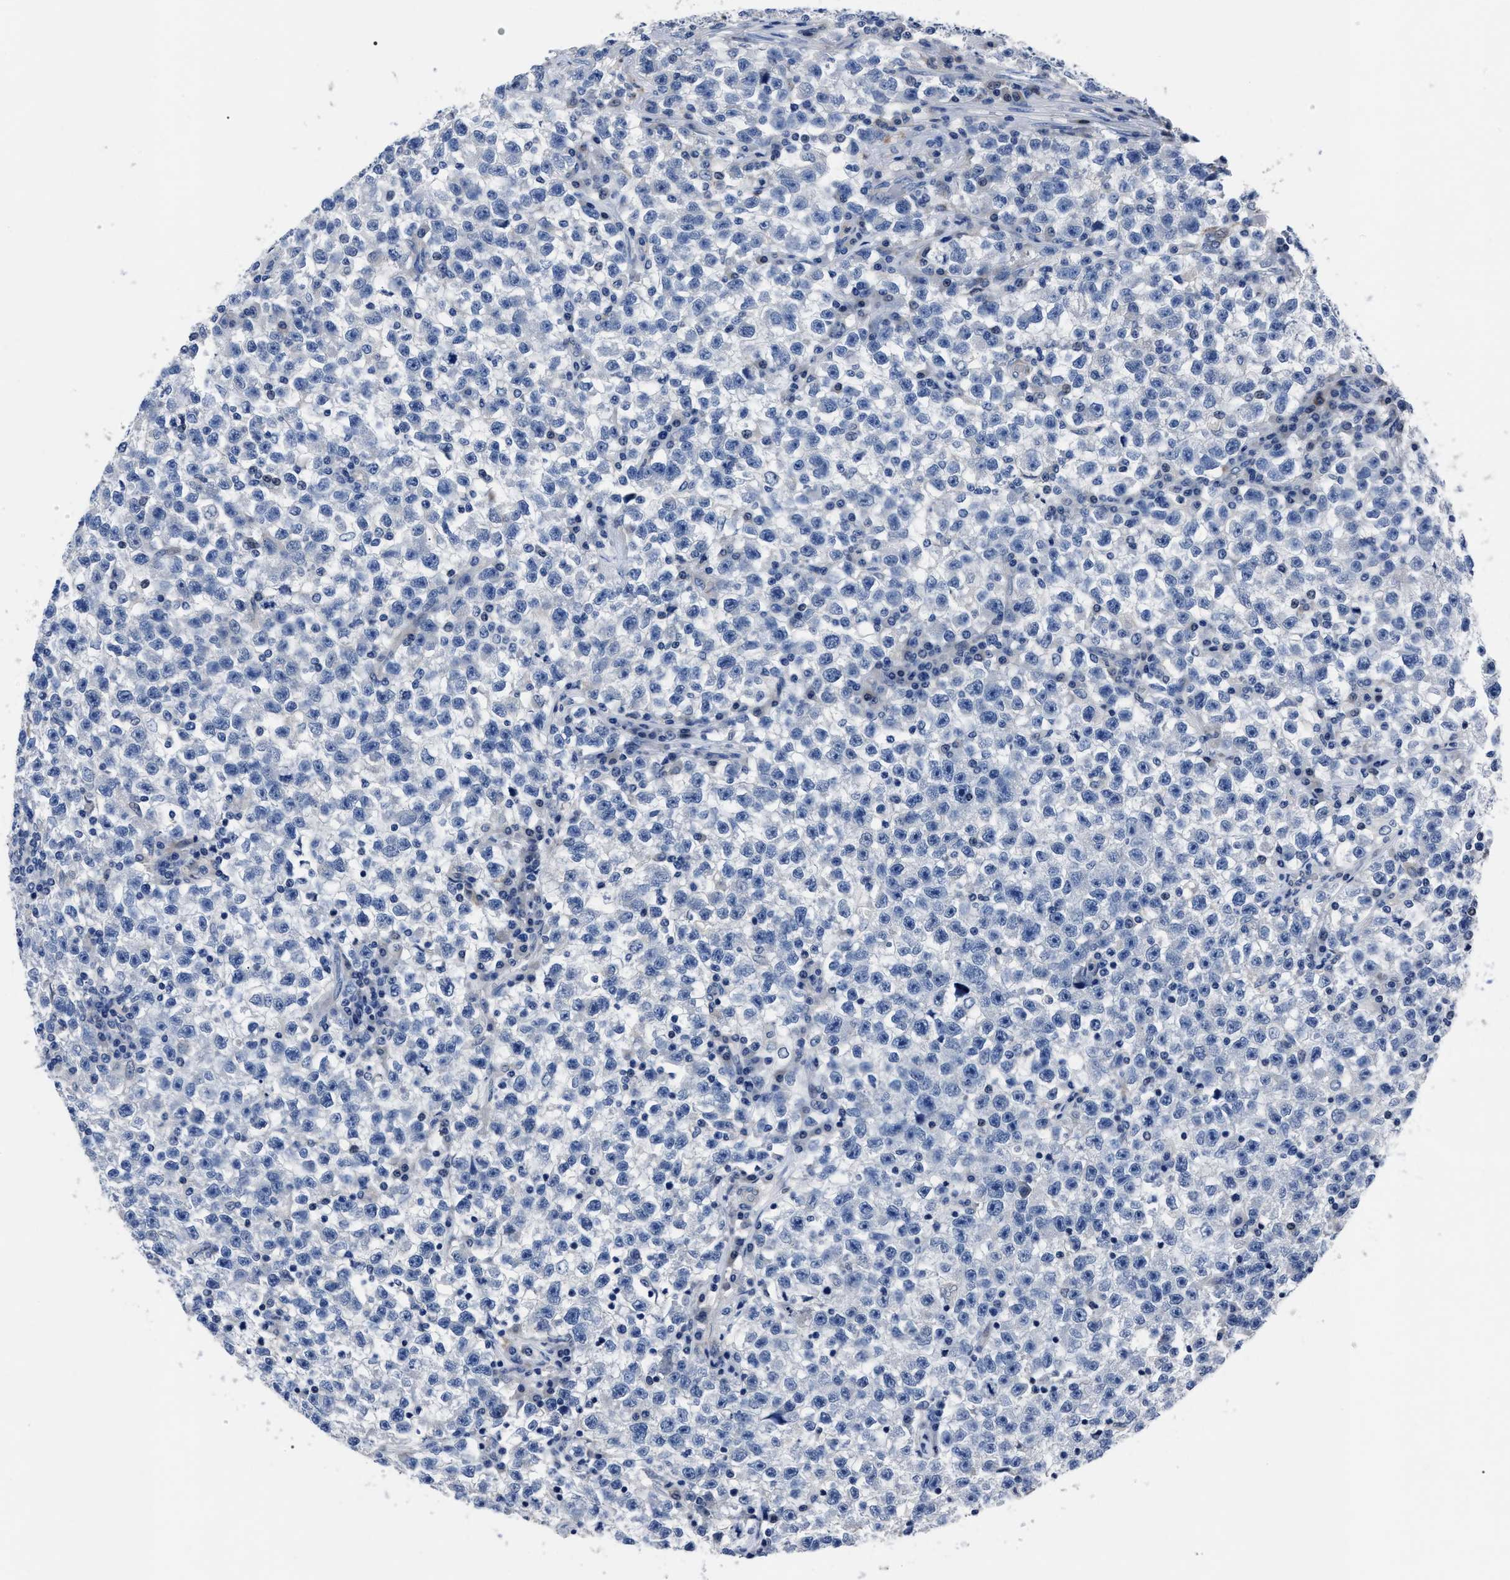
{"staining": {"intensity": "negative", "quantity": "none", "location": "none"}, "tissue": "testis cancer", "cell_type": "Tumor cells", "image_type": "cancer", "snomed": [{"axis": "morphology", "description": "Seminoma, NOS"}, {"axis": "topography", "description": "Testis"}], "caption": "Seminoma (testis) stained for a protein using IHC displays no staining tumor cells.", "gene": "OR10G3", "patient": {"sex": "male", "age": 22}}